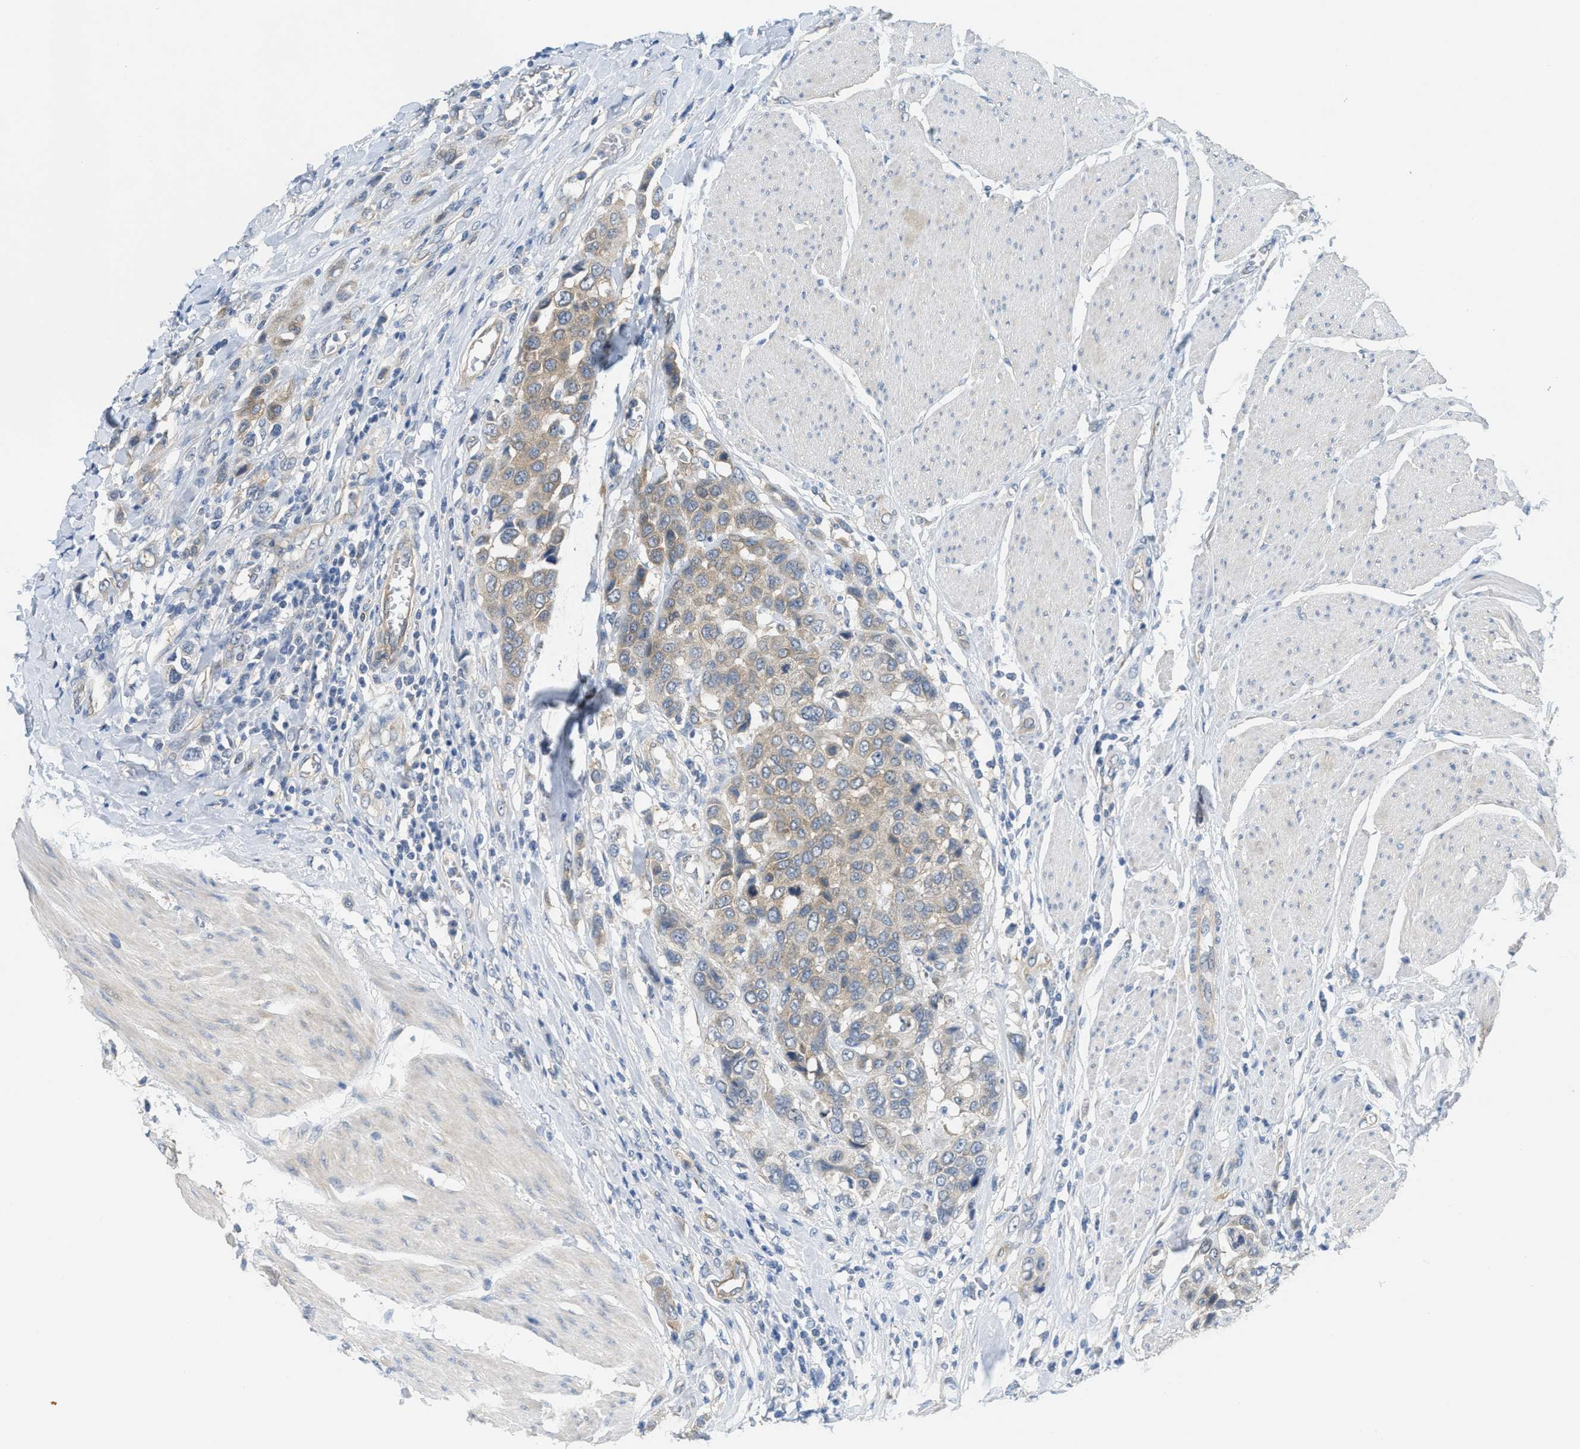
{"staining": {"intensity": "weak", "quantity": "<25%", "location": "cytoplasmic/membranous"}, "tissue": "urothelial cancer", "cell_type": "Tumor cells", "image_type": "cancer", "snomed": [{"axis": "morphology", "description": "Urothelial carcinoma, High grade"}, {"axis": "topography", "description": "Urinary bladder"}], "caption": "DAB (3,3'-diaminobenzidine) immunohistochemical staining of human urothelial cancer displays no significant positivity in tumor cells.", "gene": "ZFYVE9", "patient": {"sex": "male", "age": 50}}